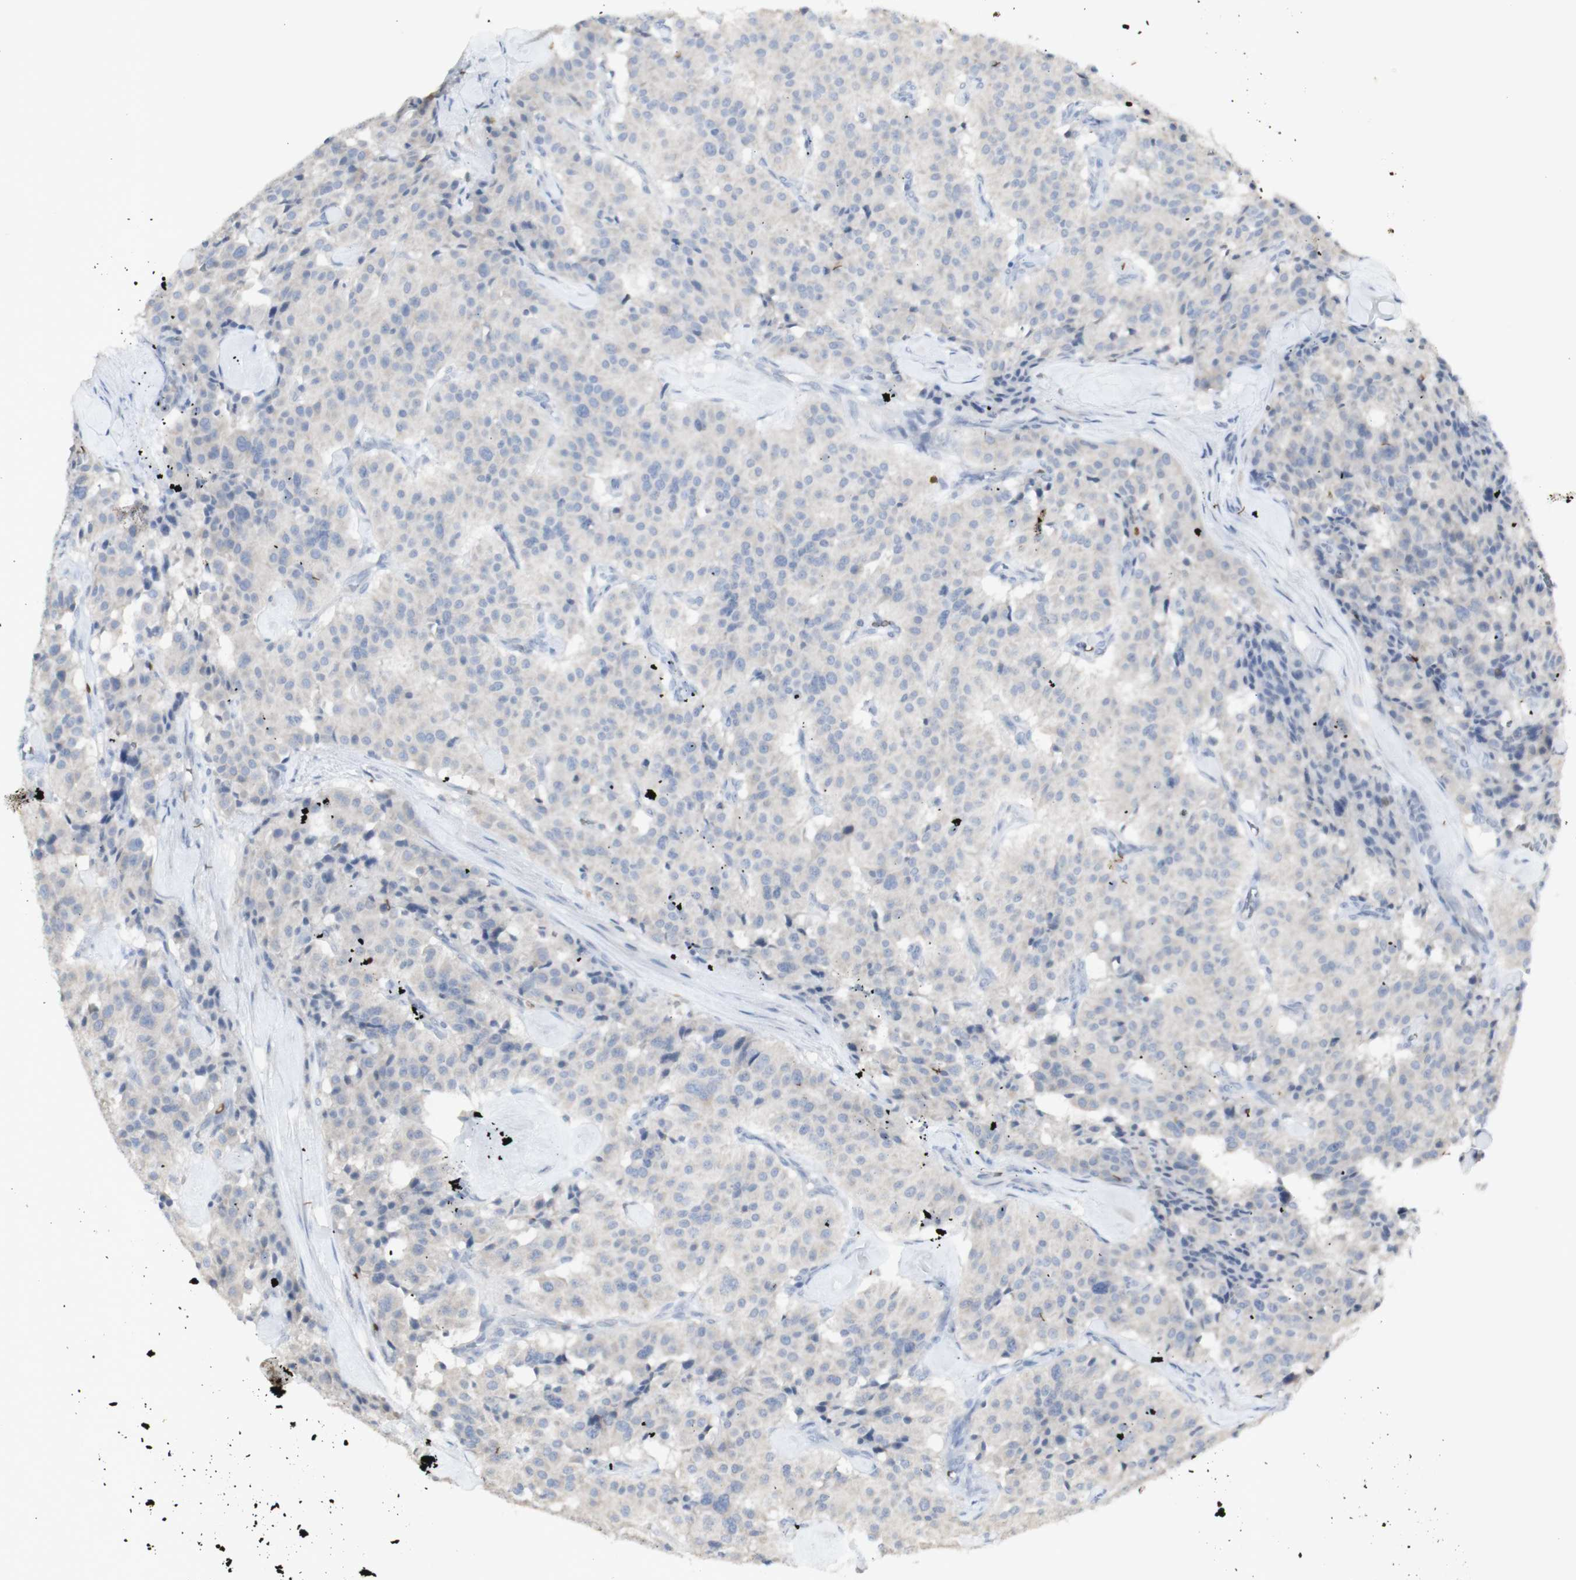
{"staining": {"intensity": "weak", "quantity": ">75%", "location": "cytoplasmic/membranous"}, "tissue": "carcinoid", "cell_type": "Tumor cells", "image_type": "cancer", "snomed": [{"axis": "morphology", "description": "Carcinoid, malignant, NOS"}, {"axis": "topography", "description": "Lung"}], "caption": "The immunohistochemical stain labels weak cytoplasmic/membranous staining in tumor cells of carcinoid (malignant) tissue. Immunohistochemistry (ihc) stains the protein in brown and the nuclei are stained blue.", "gene": "INS", "patient": {"sex": "male", "age": 30}}